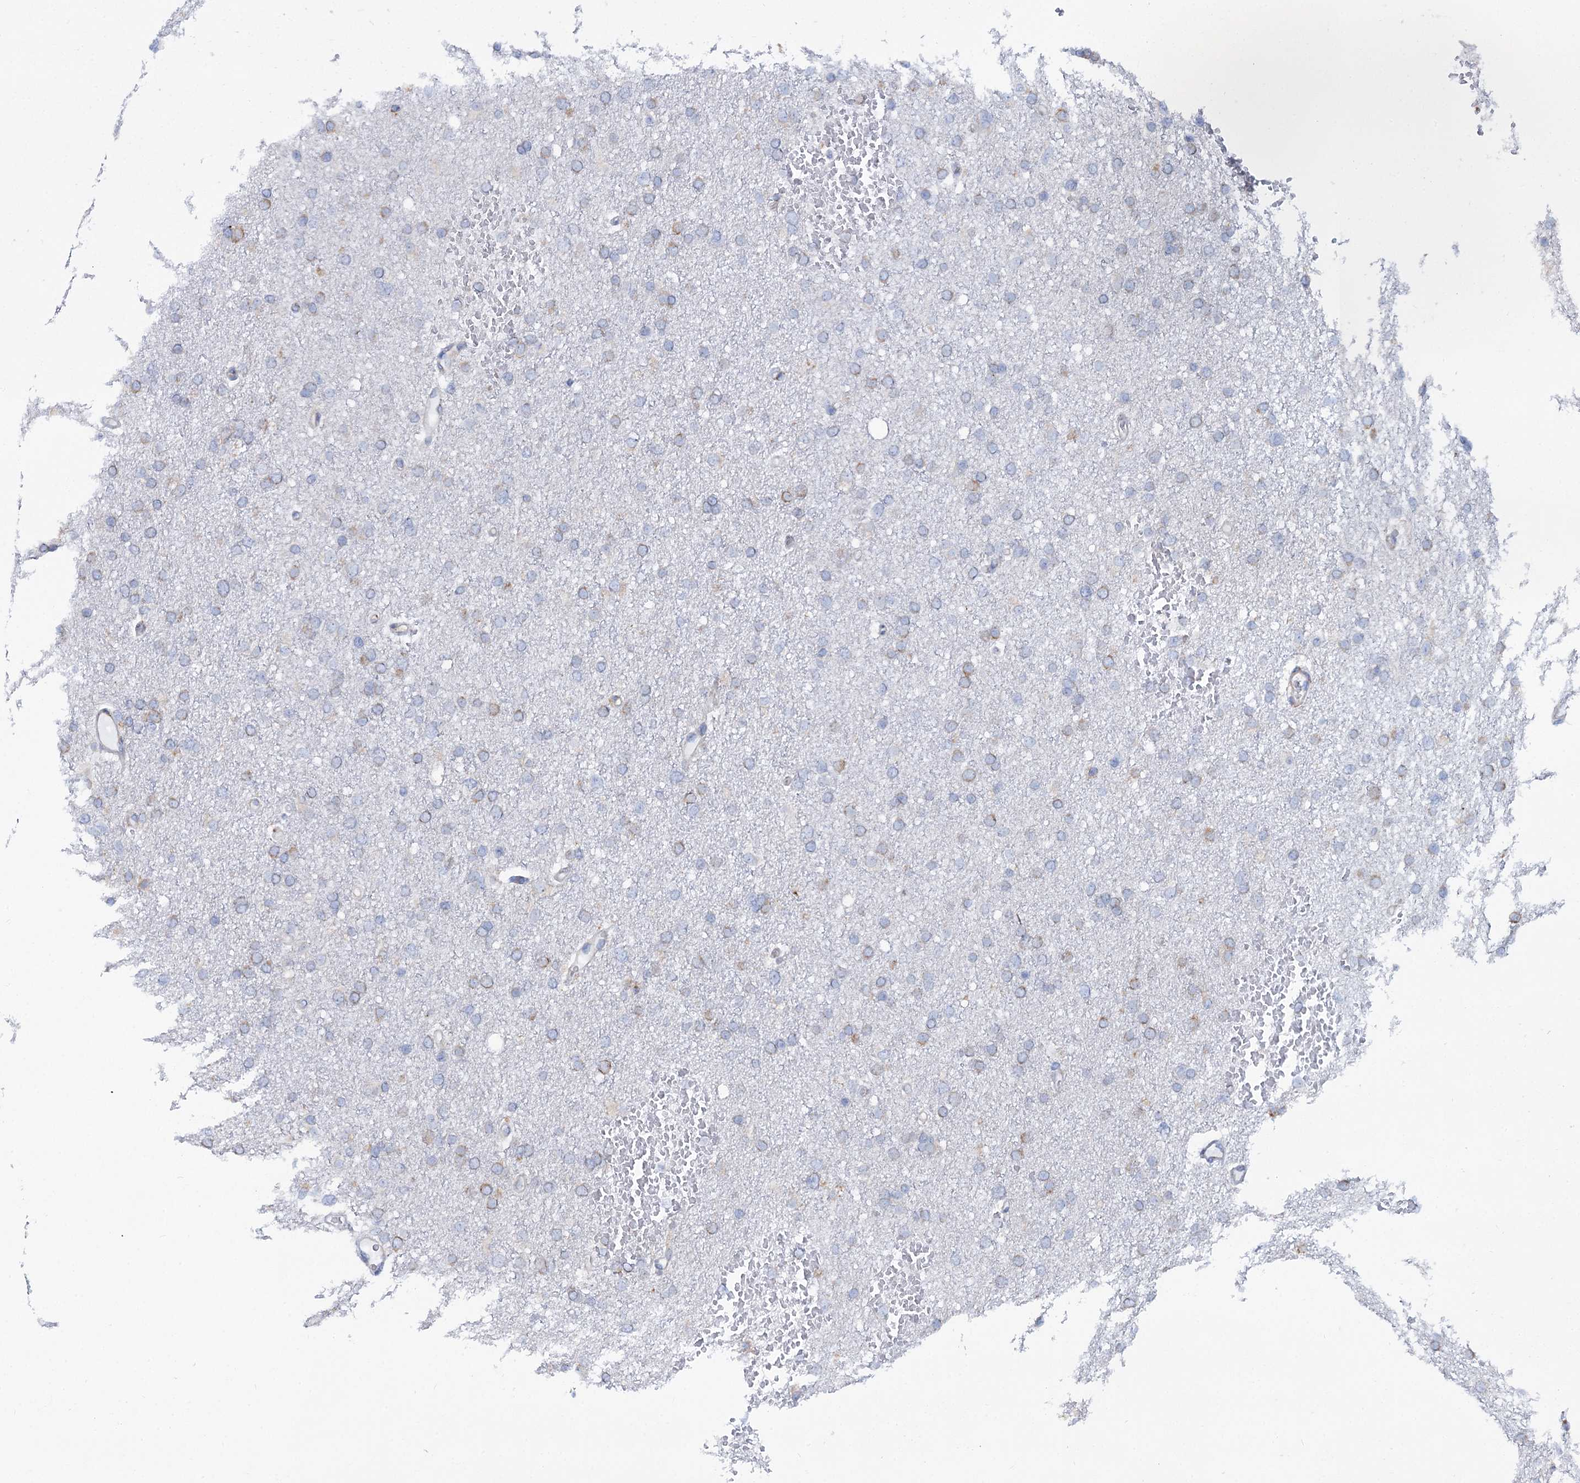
{"staining": {"intensity": "moderate", "quantity": "<25%", "location": "cytoplasmic/membranous"}, "tissue": "glioma", "cell_type": "Tumor cells", "image_type": "cancer", "snomed": [{"axis": "morphology", "description": "Glioma, malignant, High grade"}, {"axis": "topography", "description": "Cerebral cortex"}], "caption": "A low amount of moderate cytoplasmic/membranous staining is seen in approximately <25% of tumor cells in glioma tissue.", "gene": "SHE", "patient": {"sex": "female", "age": 36}}